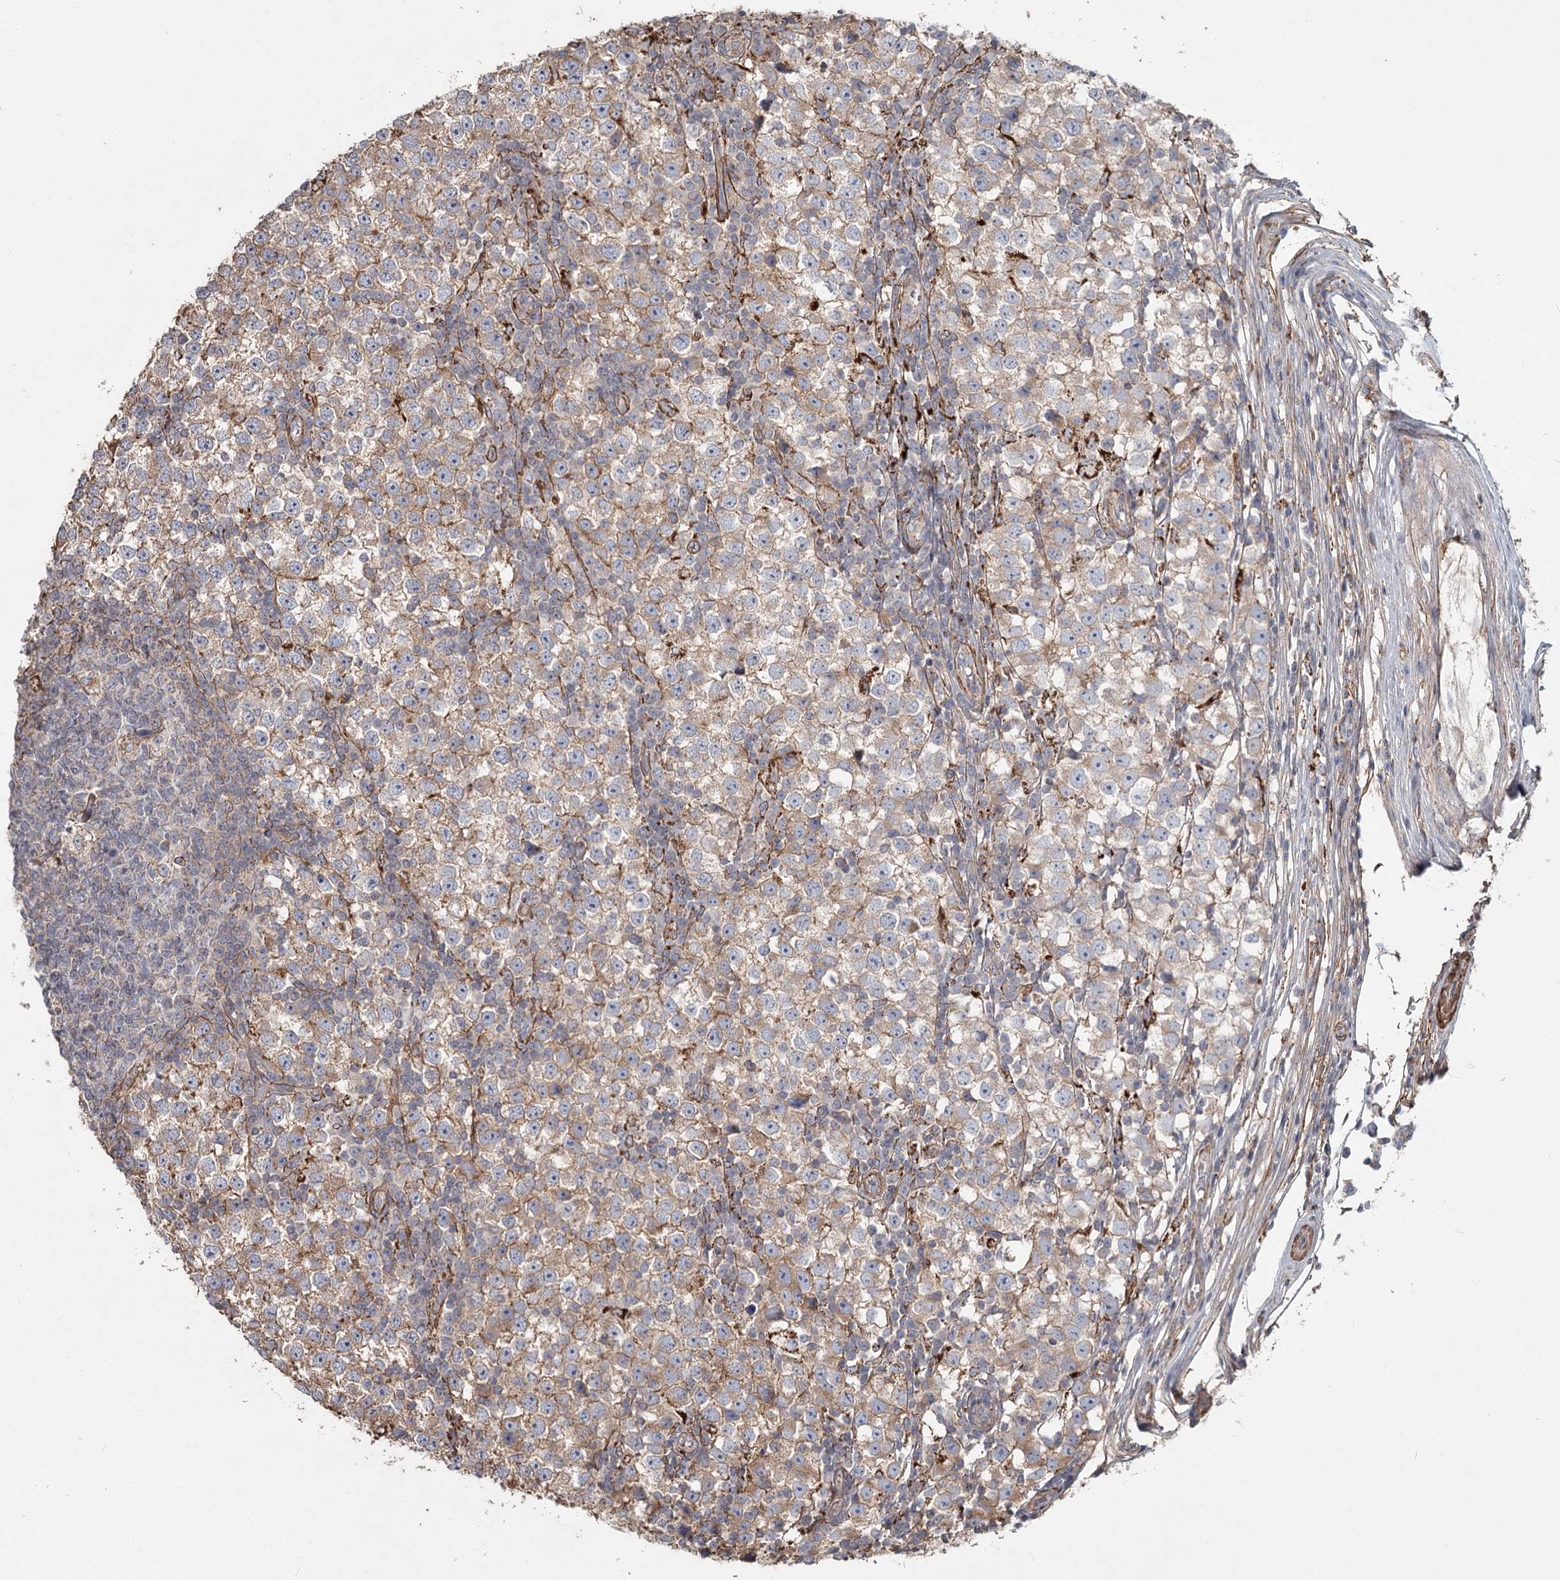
{"staining": {"intensity": "weak", "quantity": ">75%", "location": "cytoplasmic/membranous"}, "tissue": "testis cancer", "cell_type": "Tumor cells", "image_type": "cancer", "snomed": [{"axis": "morphology", "description": "Seminoma, NOS"}, {"axis": "topography", "description": "Testis"}], "caption": "The immunohistochemical stain highlights weak cytoplasmic/membranous positivity in tumor cells of testis cancer tissue. Using DAB (brown) and hematoxylin (blue) stains, captured at high magnification using brightfield microscopy.", "gene": "DHRS9", "patient": {"sex": "male", "age": 65}}